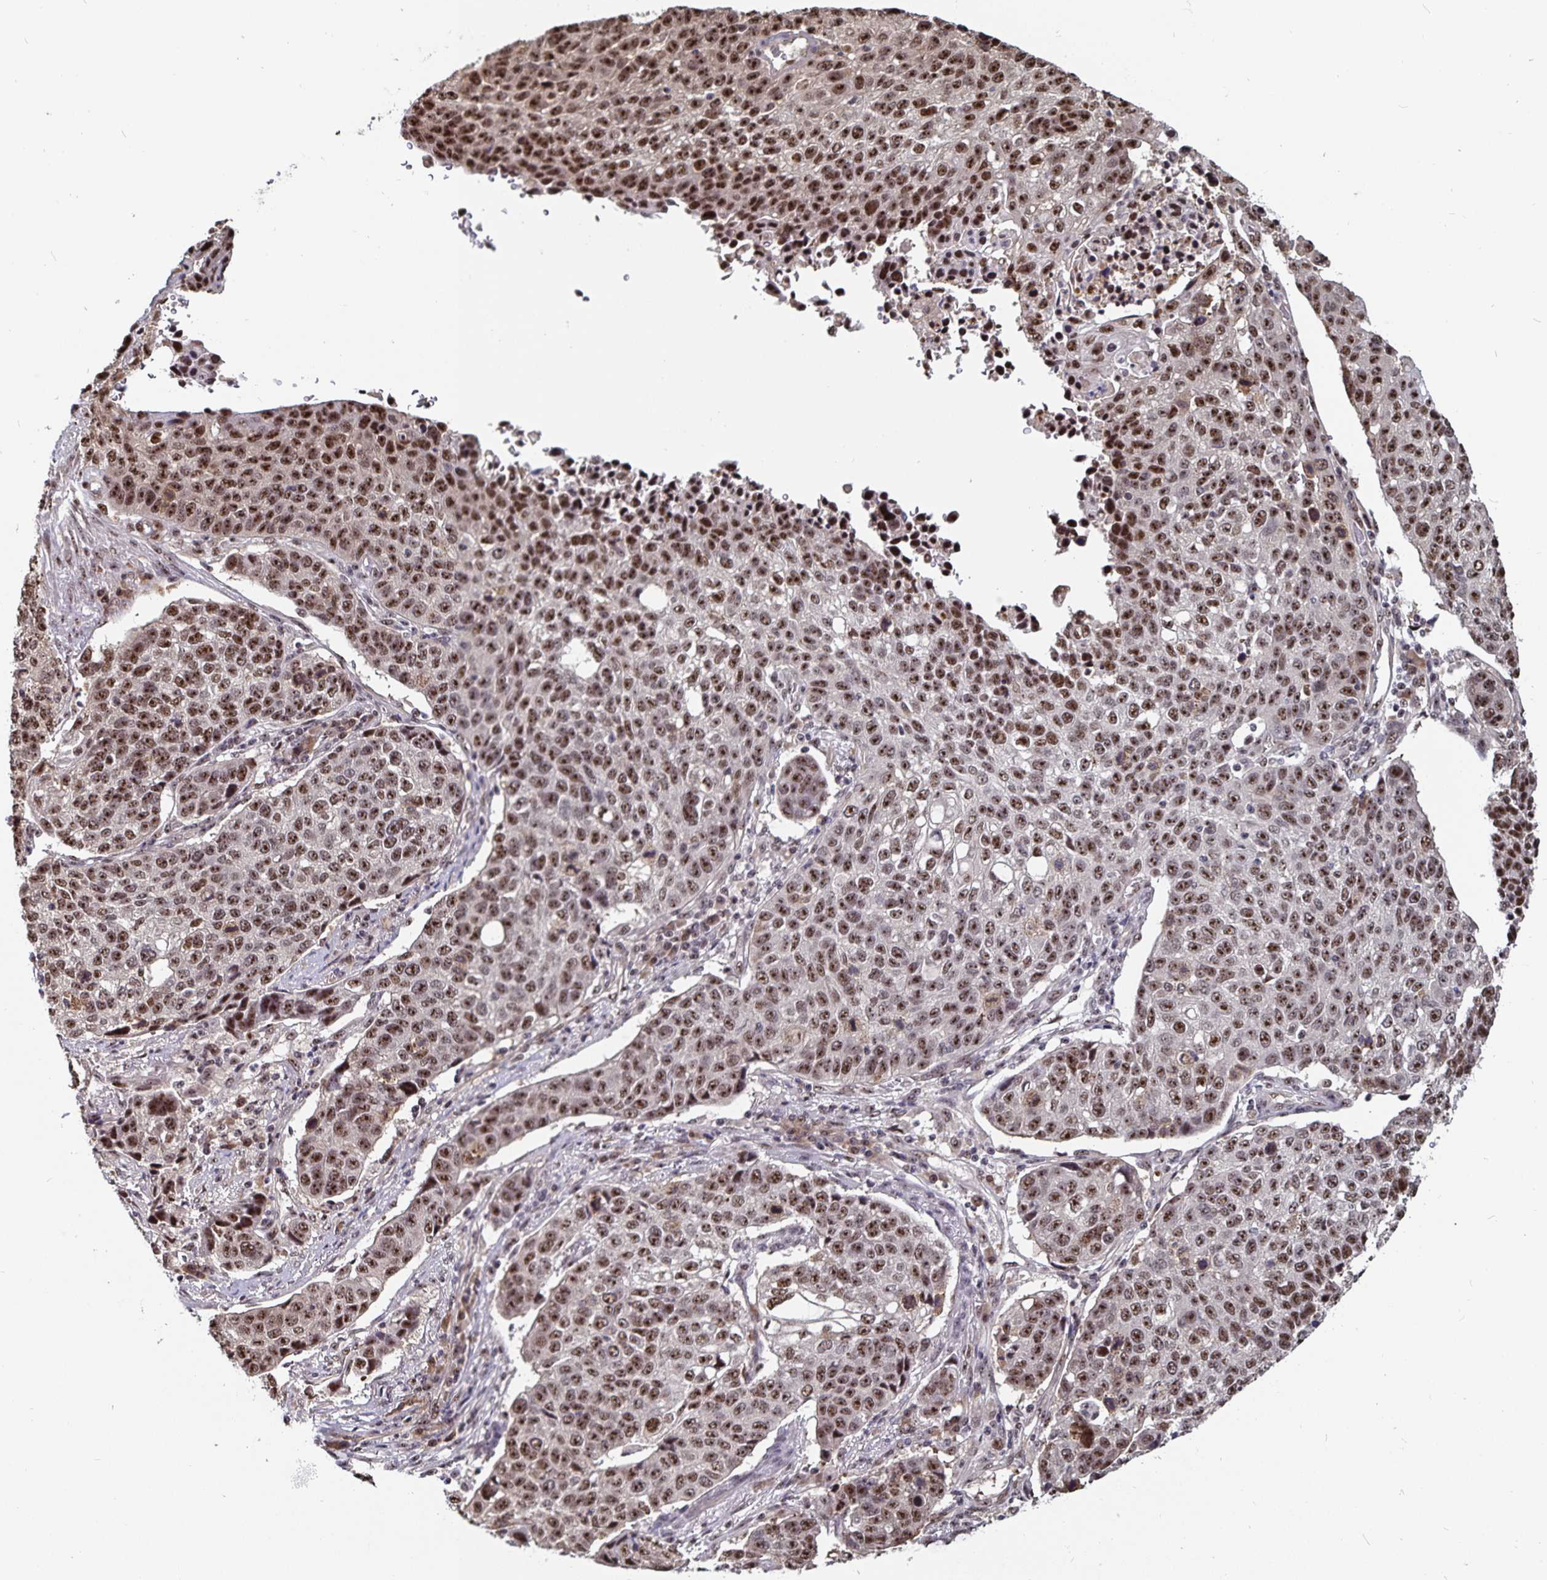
{"staining": {"intensity": "moderate", "quantity": ">75%", "location": "nuclear"}, "tissue": "lung cancer", "cell_type": "Tumor cells", "image_type": "cancer", "snomed": [{"axis": "morphology", "description": "Squamous cell carcinoma, NOS"}, {"axis": "topography", "description": "Lymph node"}, {"axis": "topography", "description": "Lung"}], "caption": "Immunohistochemical staining of lung cancer (squamous cell carcinoma) demonstrates medium levels of moderate nuclear protein staining in about >75% of tumor cells. (Brightfield microscopy of DAB IHC at high magnification).", "gene": "LAS1L", "patient": {"sex": "male", "age": 61}}